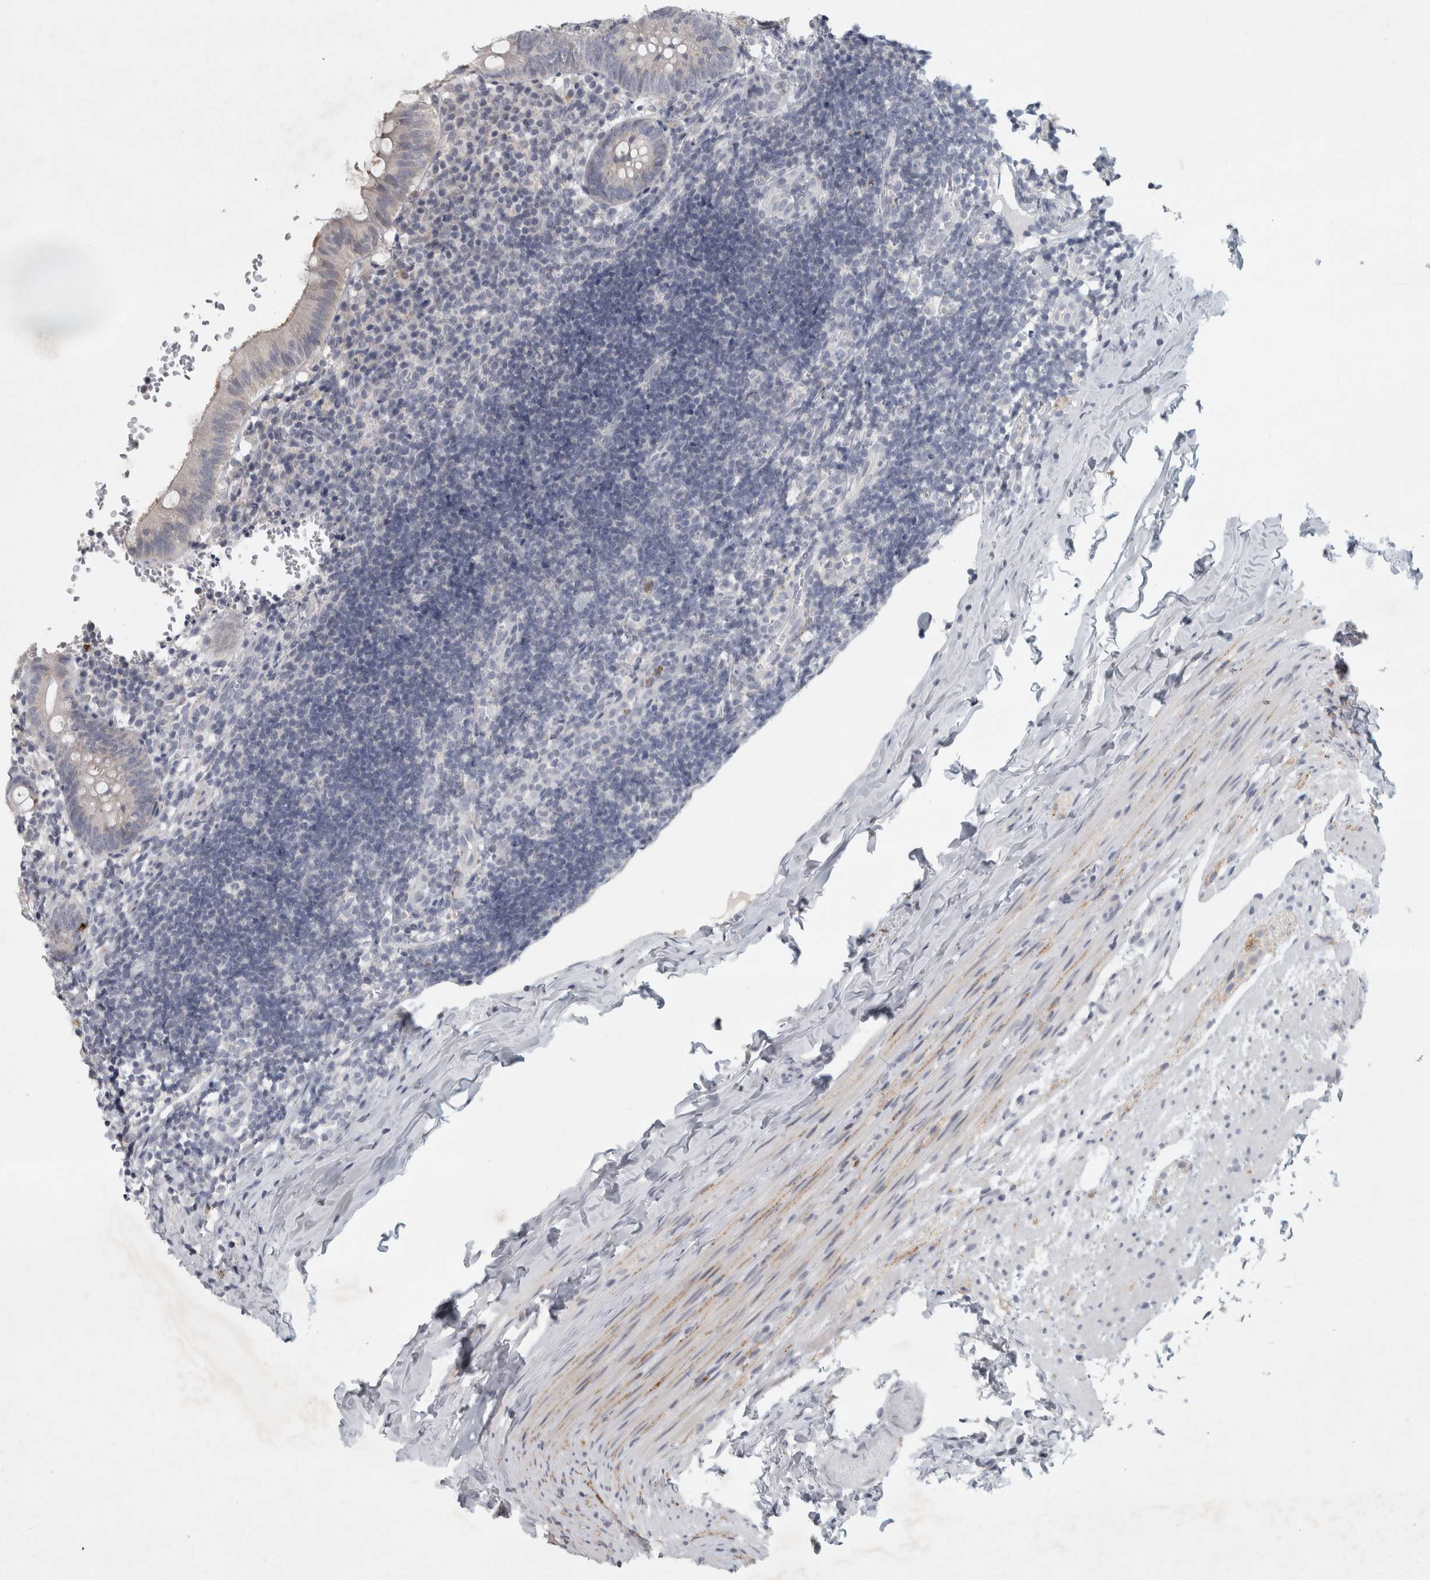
{"staining": {"intensity": "moderate", "quantity": "<25%", "location": "cytoplasmic/membranous"}, "tissue": "appendix", "cell_type": "Glandular cells", "image_type": "normal", "snomed": [{"axis": "morphology", "description": "Normal tissue, NOS"}, {"axis": "topography", "description": "Appendix"}], "caption": "A high-resolution histopathology image shows immunohistochemistry staining of benign appendix, which displays moderate cytoplasmic/membranous staining in about <25% of glandular cells. (DAB (3,3'-diaminobenzidine) = brown stain, brightfield microscopy at high magnification).", "gene": "PTPRN2", "patient": {"sex": "male", "age": 8}}